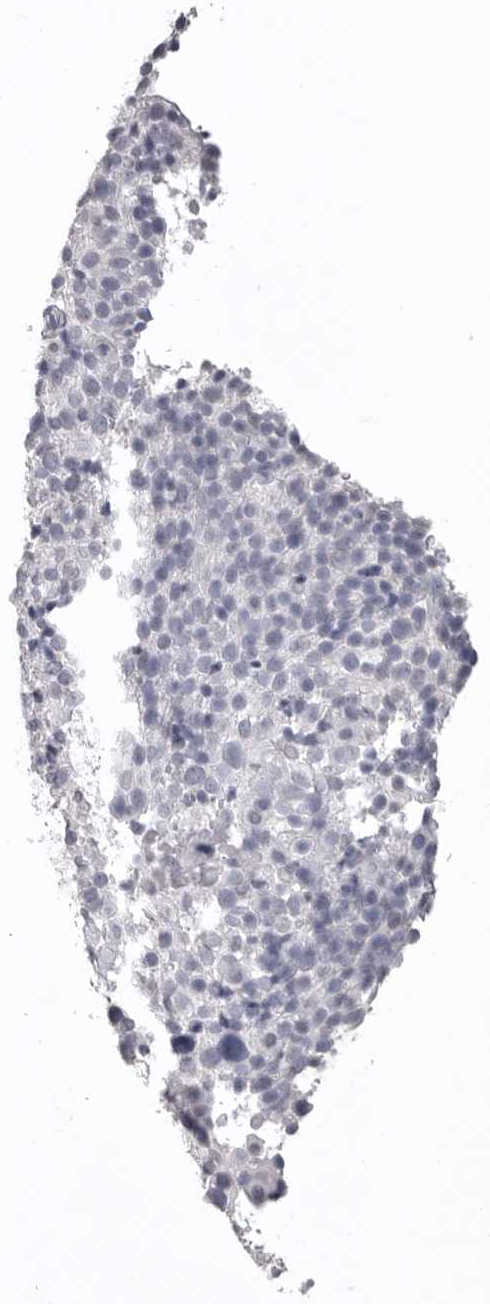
{"staining": {"intensity": "negative", "quantity": "none", "location": "none"}, "tissue": "cervical cancer", "cell_type": "Tumor cells", "image_type": "cancer", "snomed": [{"axis": "morphology", "description": "Squamous cell carcinoma, NOS"}, {"axis": "topography", "description": "Cervix"}], "caption": "The histopathology image shows no significant positivity in tumor cells of cervical cancer. (Stains: DAB immunohistochemistry (IHC) with hematoxylin counter stain, Microscopy: brightfield microscopy at high magnification).", "gene": "ICAM5", "patient": {"sex": "female", "age": 74}}